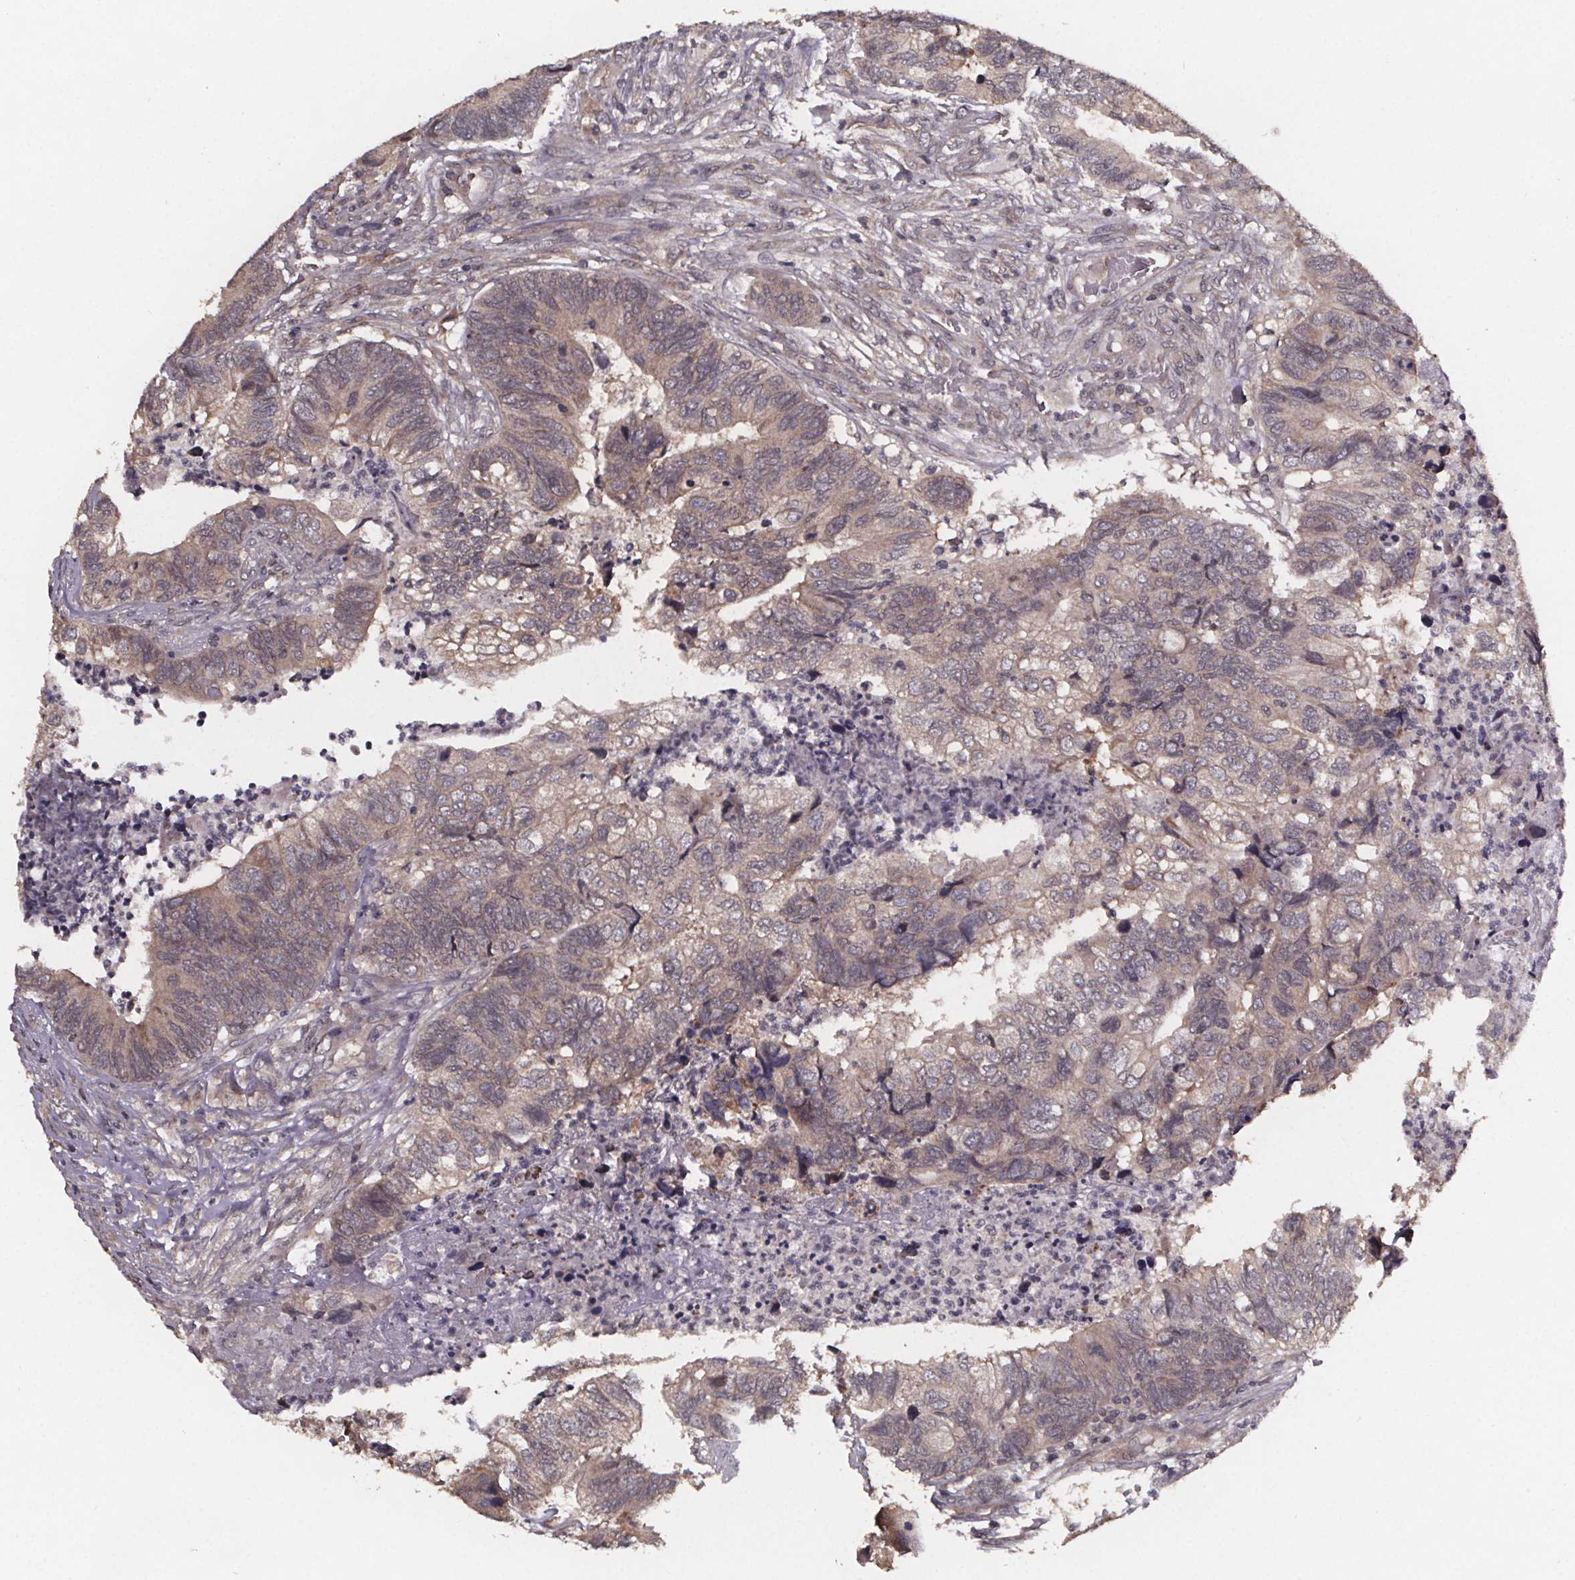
{"staining": {"intensity": "weak", "quantity": ">75%", "location": "cytoplasmic/membranous"}, "tissue": "colorectal cancer", "cell_type": "Tumor cells", "image_type": "cancer", "snomed": [{"axis": "morphology", "description": "Adenocarcinoma, NOS"}, {"axis": "topography", "description": "Colon"}], "caption": "Protein analysis of colorectal cancer tissue shows weak cytoplasmic/membranous positivity in approximately >75% of tumor cells.", "gene": "SAT1", "patient": {"sex": "female", "age": 67}}